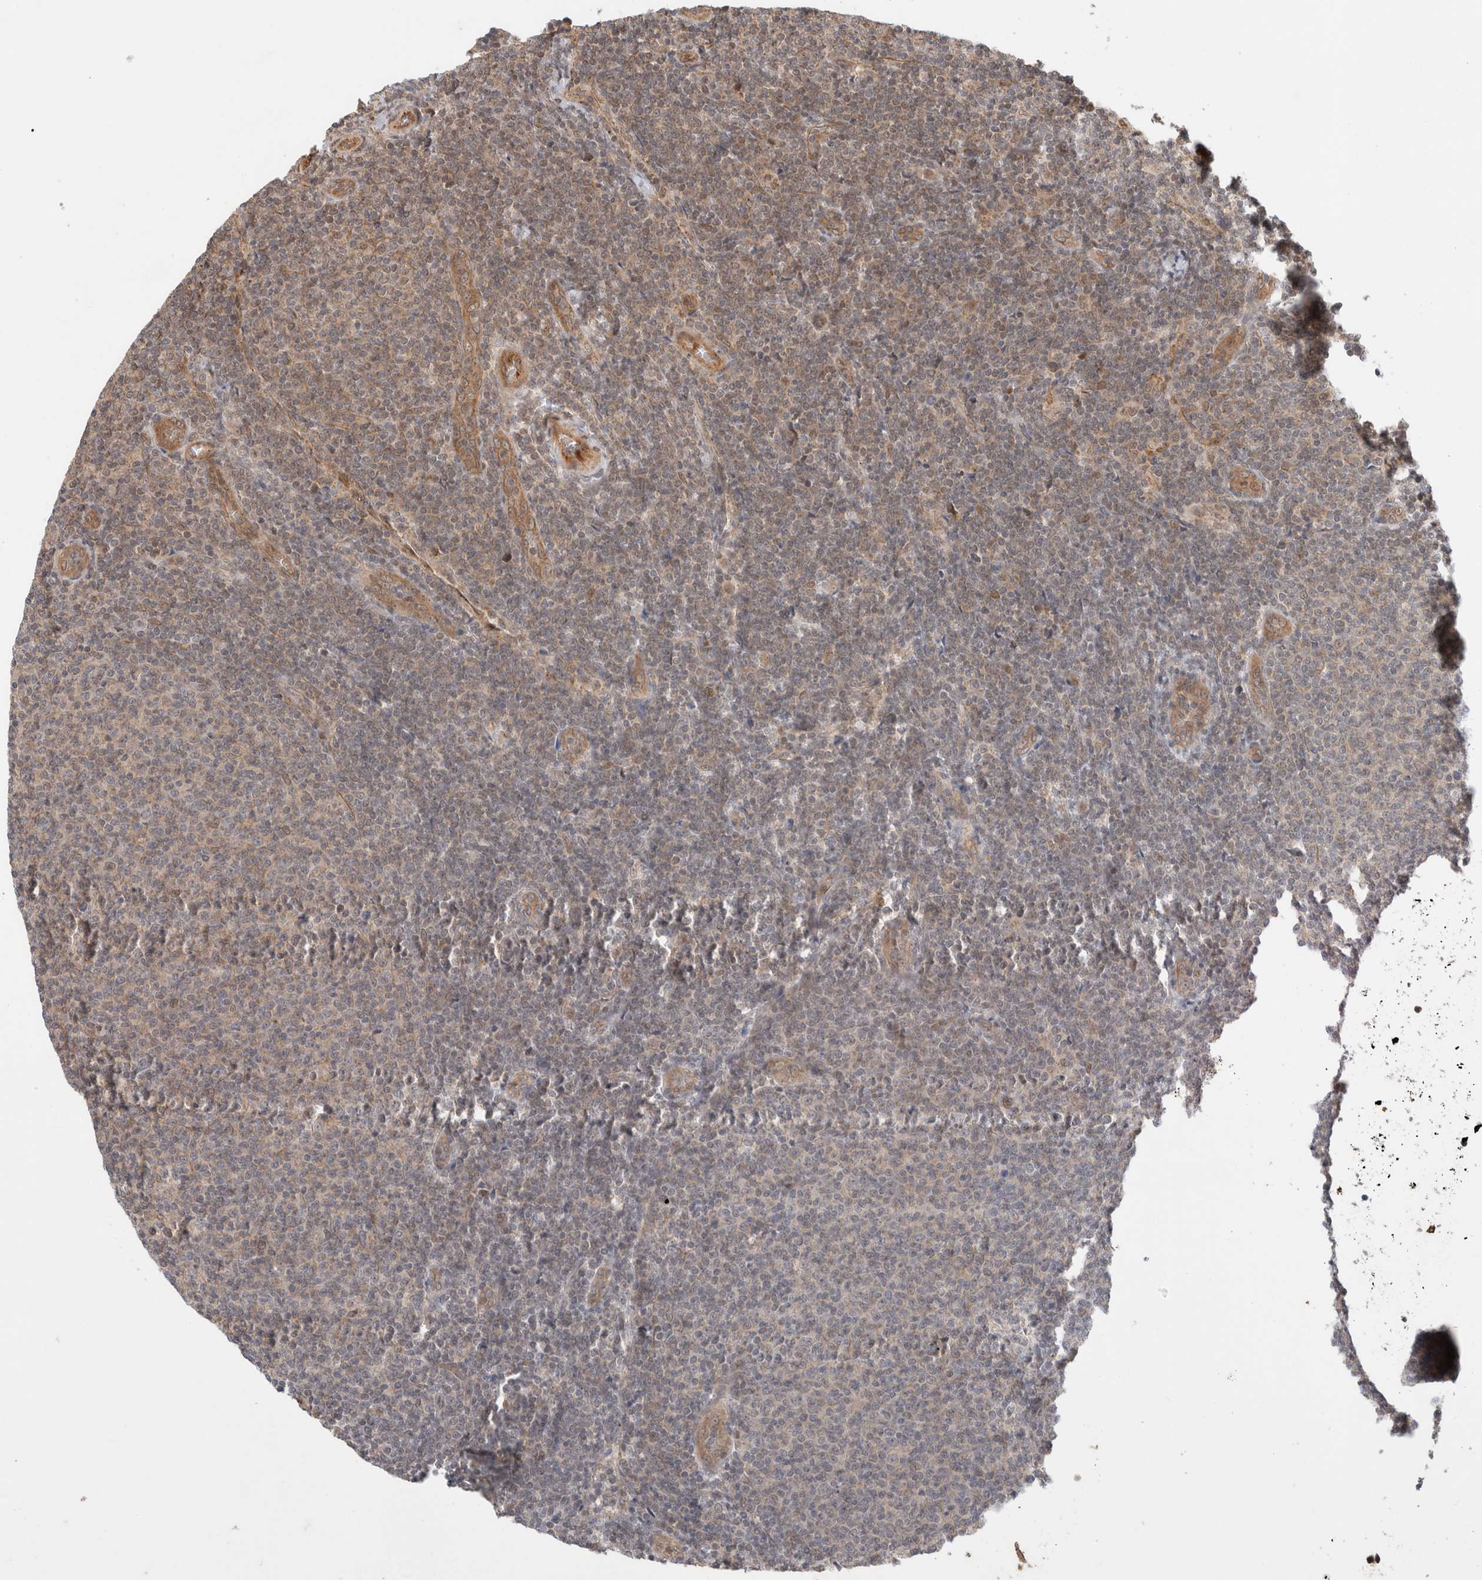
{"staining": {"intensity": "weak", "quantity": "<25%", "location": "cytoplasmic/membranous"}, "tissue": "lymphoma", "cell_type": "Tumor cells", "image_type": "cancer", "snomed": [{"axis": "morphology", "description": "Malignant lymphoma, non-Hodgkin's type, Low grade"}, {"axis": "topography", "description": "Lymph node"}], "caption": "DAB (3,3'-diaminobenzidine) immunohistochemical staining of human lymphoma exhibits no significant positivity in tumor cells.", "gene": "OTUD6B", "patient": {"sex": "male", "age": 66}}